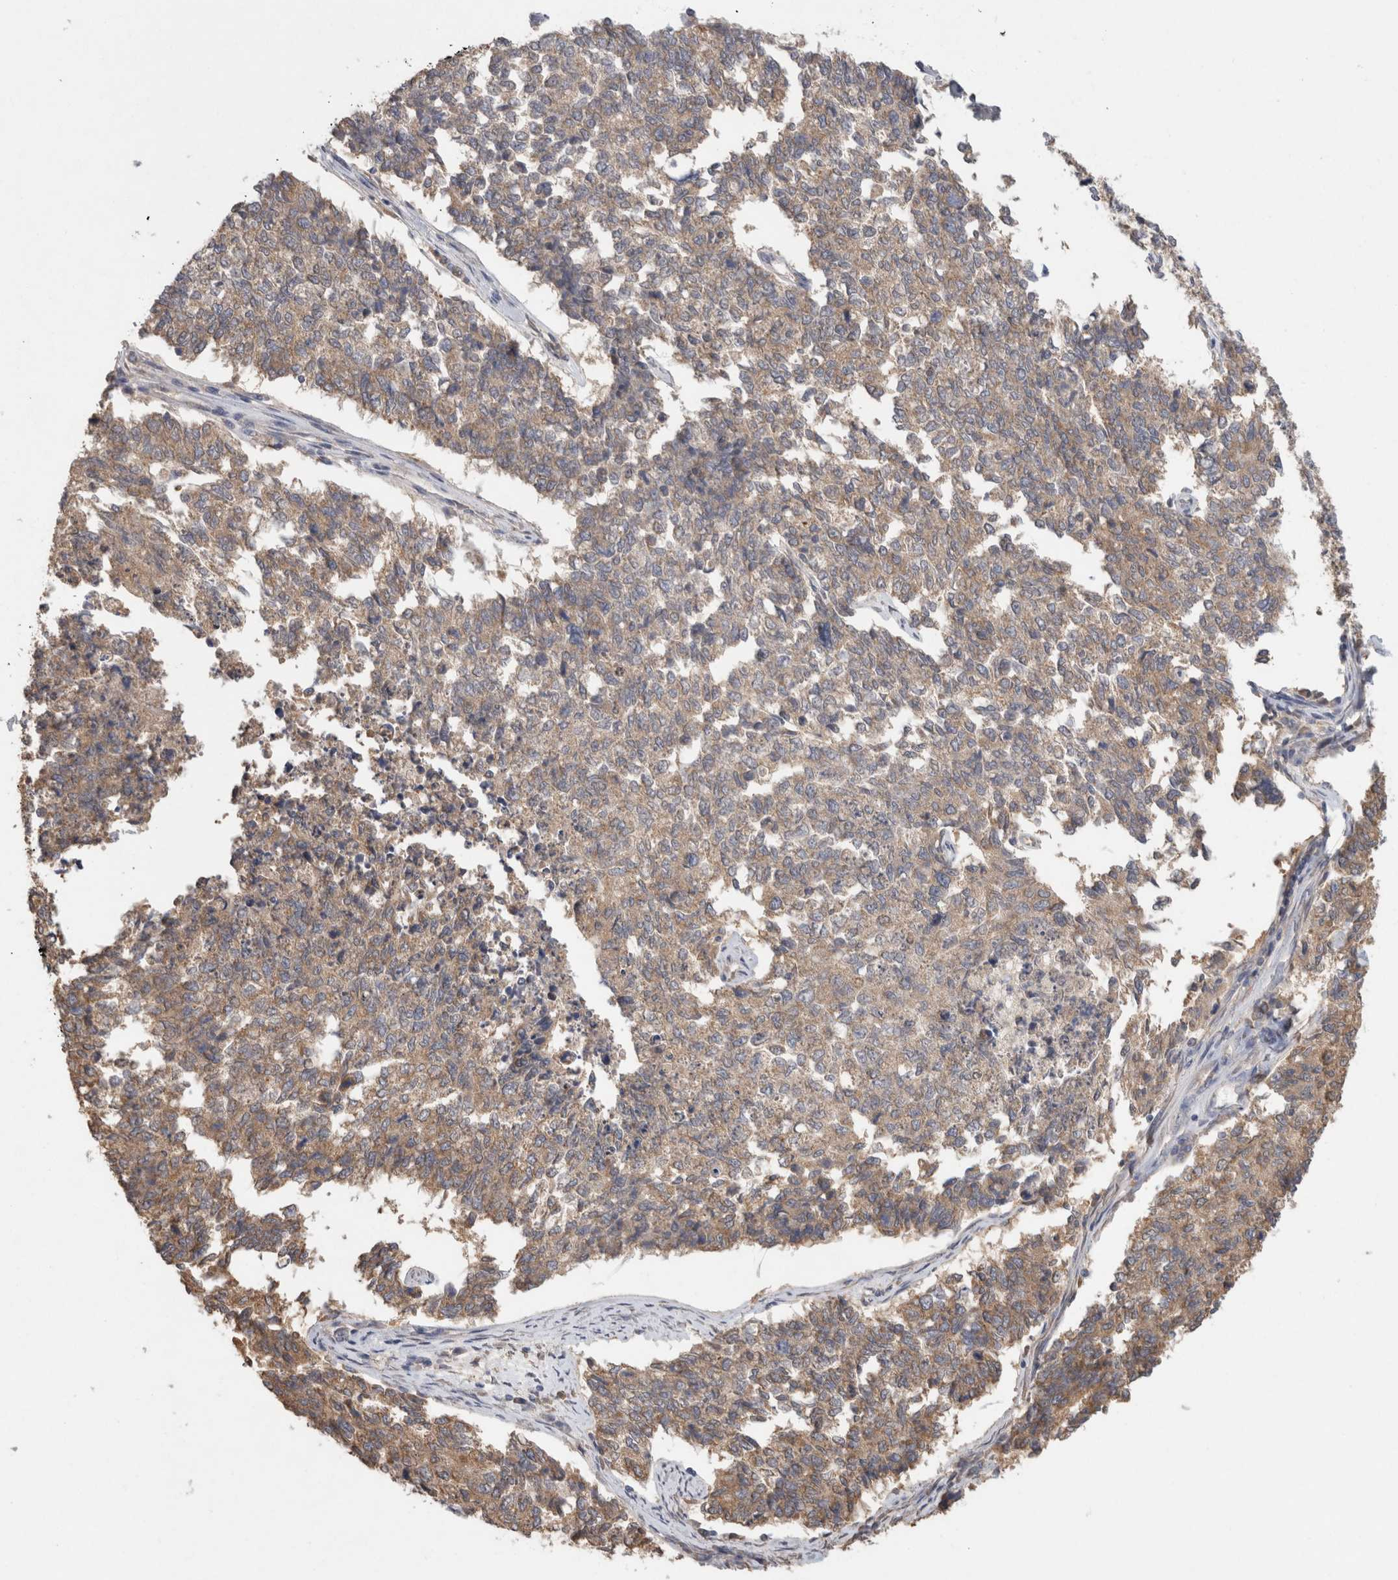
{"staining": {"intensity": "moderate", "quantity": ">75%", "location": "cytoplasmic/membranous"}, "tissue": "cervical cancer", "cell_type": "Tumor cells", "image_type": "cancer", "snomed": [{"axis": "morphology", "description": "Squamous cell carcinoma, NOS"}, {"axis": "topography", "description": "Cervix"}], "caption": "The histopathology image demonstrates staining of cervical cancer (squamous cell carcinoma), revealing moderate cytoplasmic/membranous protein positivity (brown color) within tumor cells.", "gene": "RAB14", "patient": {"sex": "female", "age": 63}}